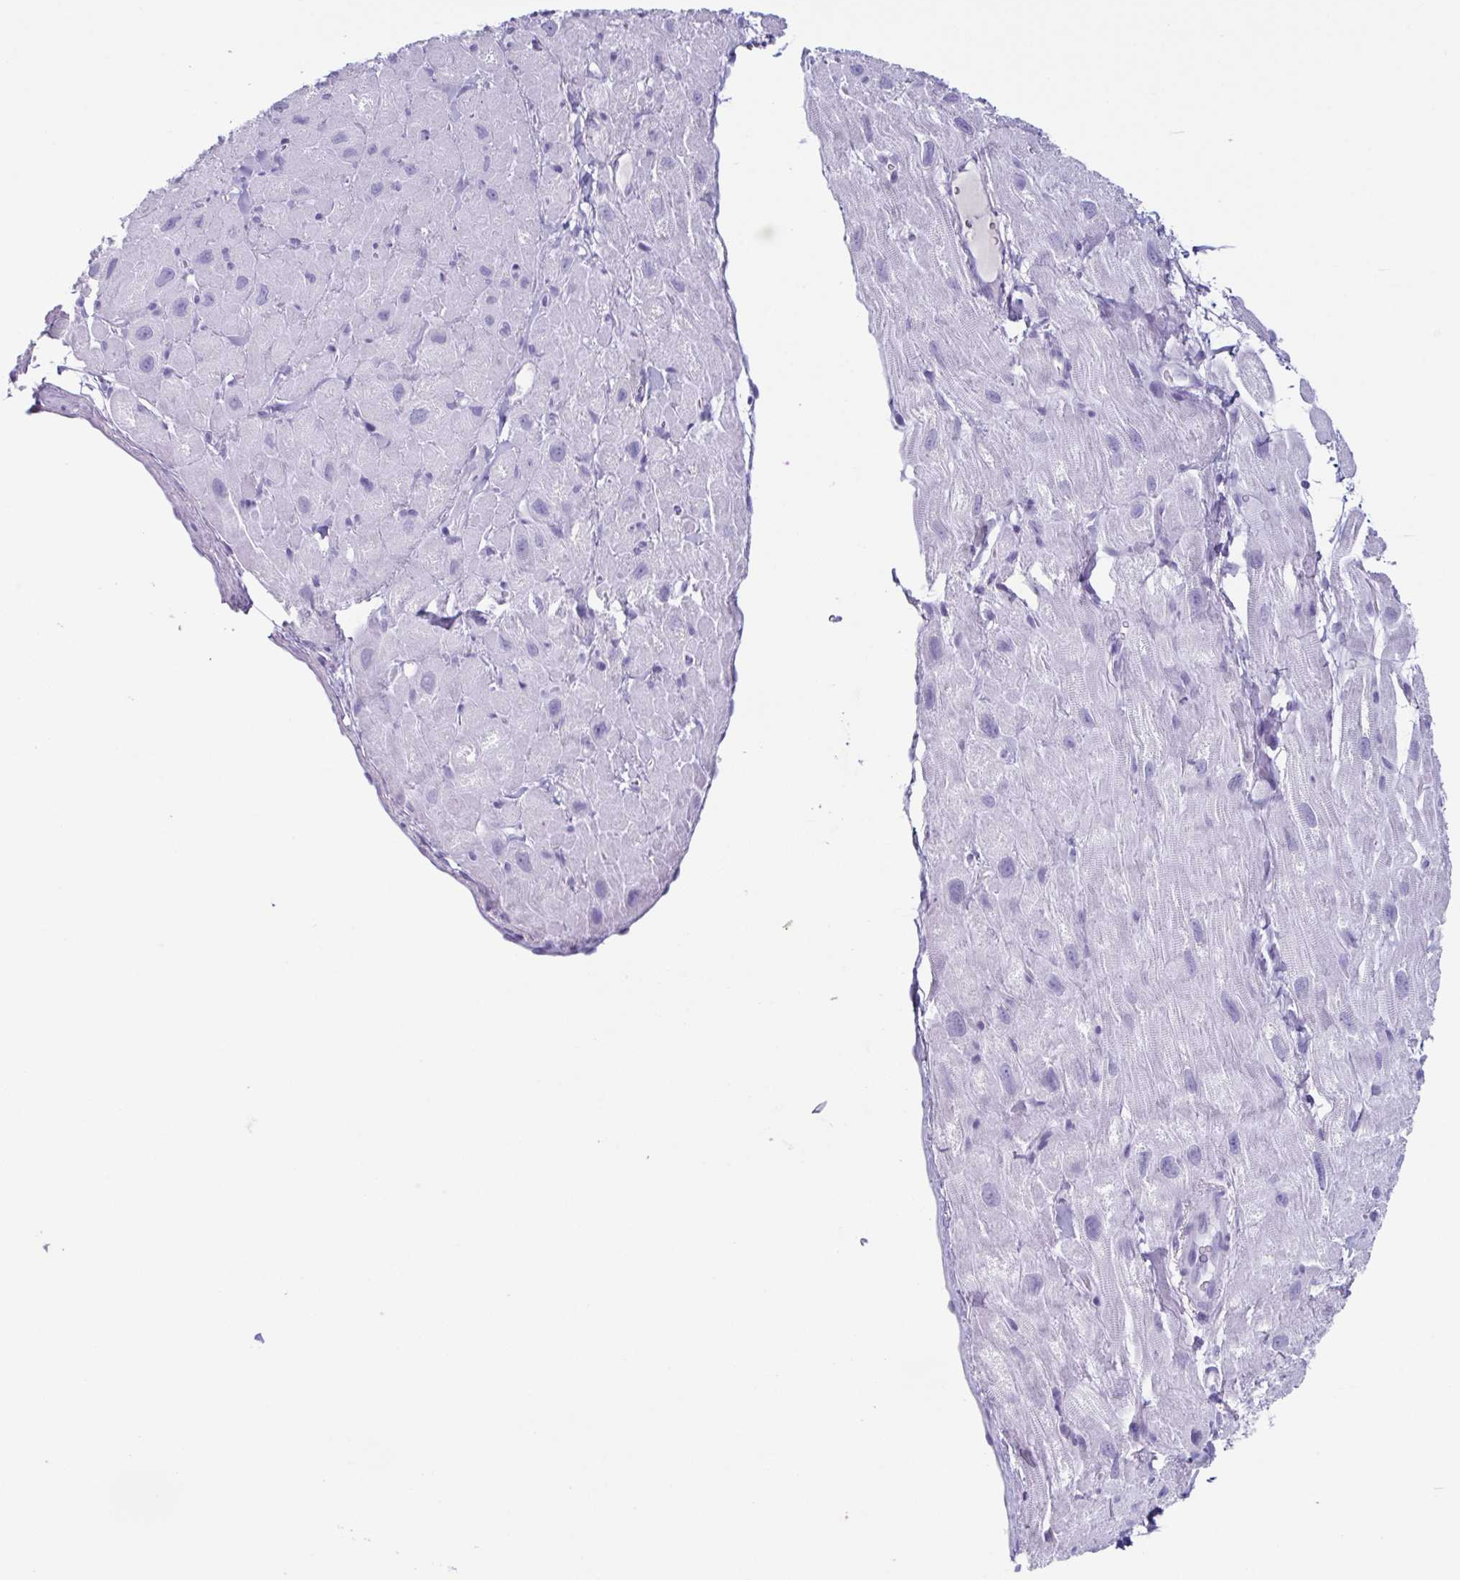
{"staining": {"intensity": "negative", "quantity": "none", "location": "none"}, "tissue": "heart muscle", "cell_type": "Cardiomyocytes", "image_type": "normal", "snomed": [{"axis": "morphology", "description": "Normal tissue, NOS"}, {"axis": "topography", "description": "Heart"}], "caption": "Immunohistochemistry histopathology image of normal heart muscle: heart muscle stained with DAB displays no significant protein expression in cardiomyocytes.", "gene": "ENKUR", "patient": {"sex": "female", "age": 62}}